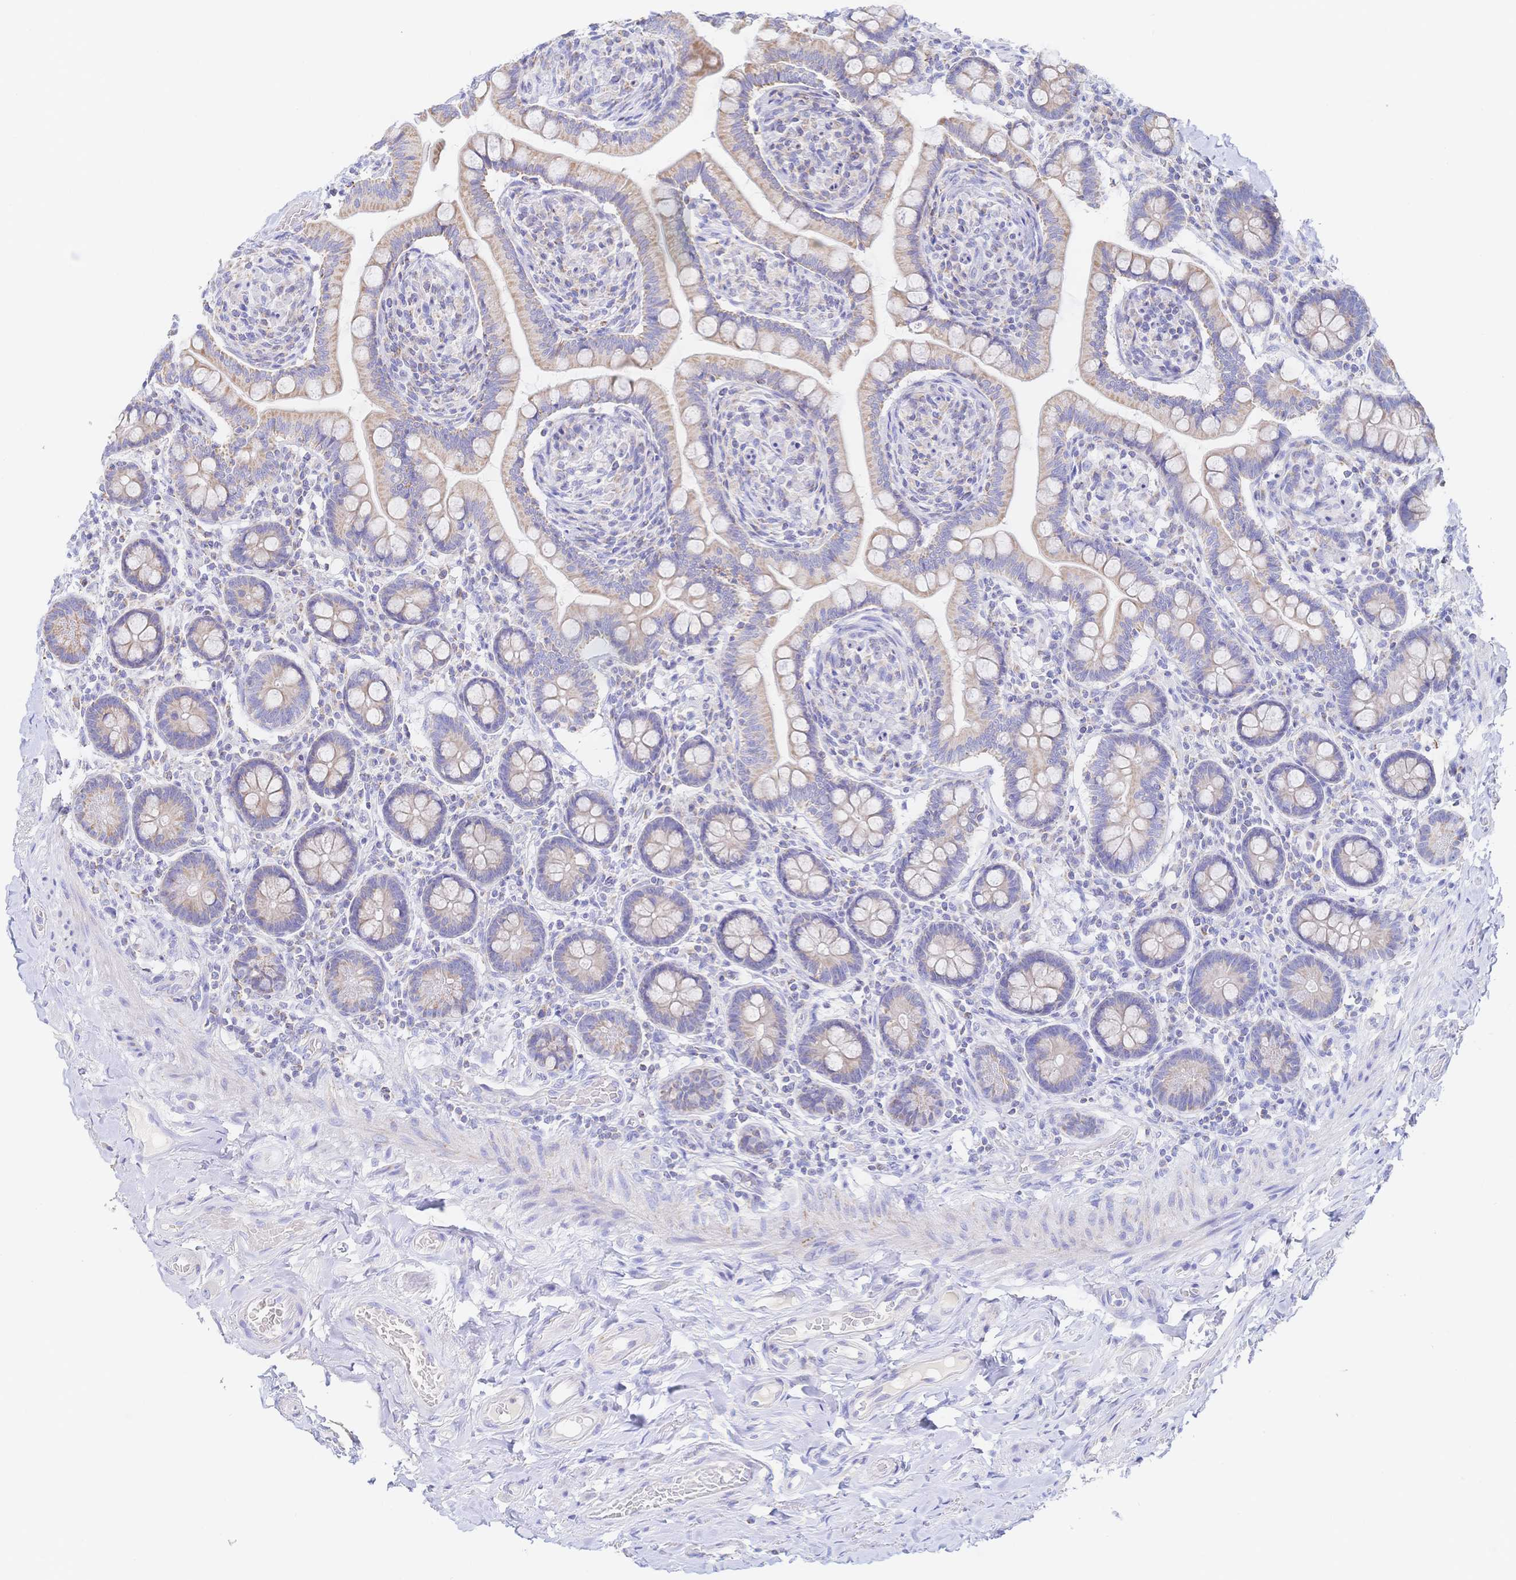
{"staining": {"intensity": "weak", "quantity": ">75%", "location": "cytoplasmic/membranous"}, "tissue": "small intestine", "cell_type": "Glandular cells", "image_type": "normal", "snomed": [{"axis": "morphology", "description": "Normal tissue, NOS"}, {"axis": "topography", "description": "Small intestine"}], "caption": "A high-resolution image shows IHC staining of normal small intestine, which demonstrates weak cytoplasmic/membranous positivity in about >75% of glandular cells.", "gene": "SYNGR4", "patient": {"sex": "female", "age": 64}}